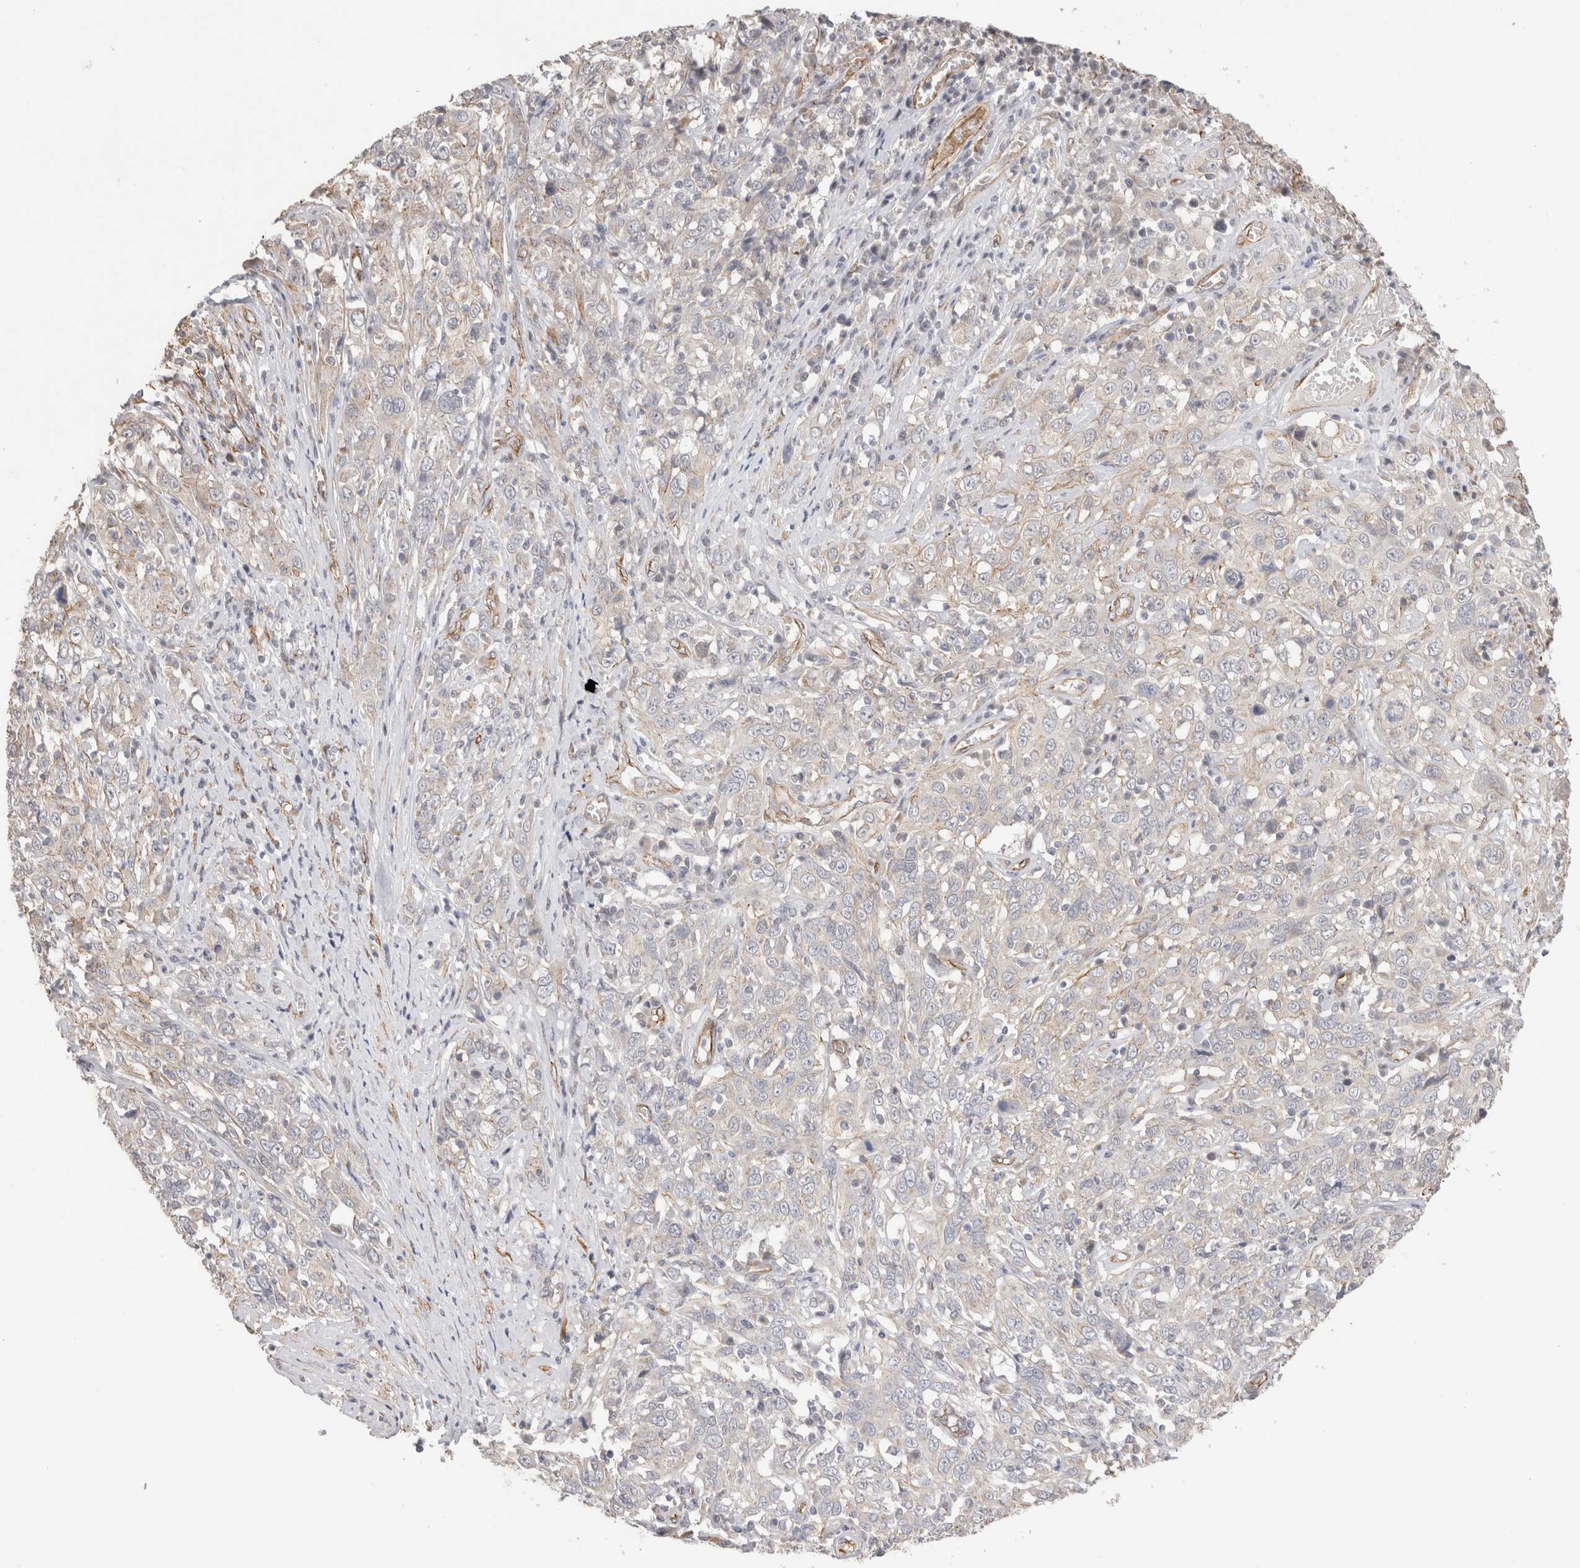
{"staining": {"intensity": "weak", "quantity": "<25%", "location": "cytoplasmic/membranous"}, "tissue": "cervical cancer", "cell_type": "Tumor cells", "image_type": "cancer", "snomed": [{"axis": "morphology", "description": "Squamous cell carcinoma, NOS"}, {"axis": "topography", "description": "Cervix"}], "caption": "IHC photomicrograph of human cervical cancer (squamous cell carcinoma) stained for a protein (brown), which demonstrates no positivity in tumor cells.", "gene": "CAAP1", "patient": {"sex": "female", "age": 46}}